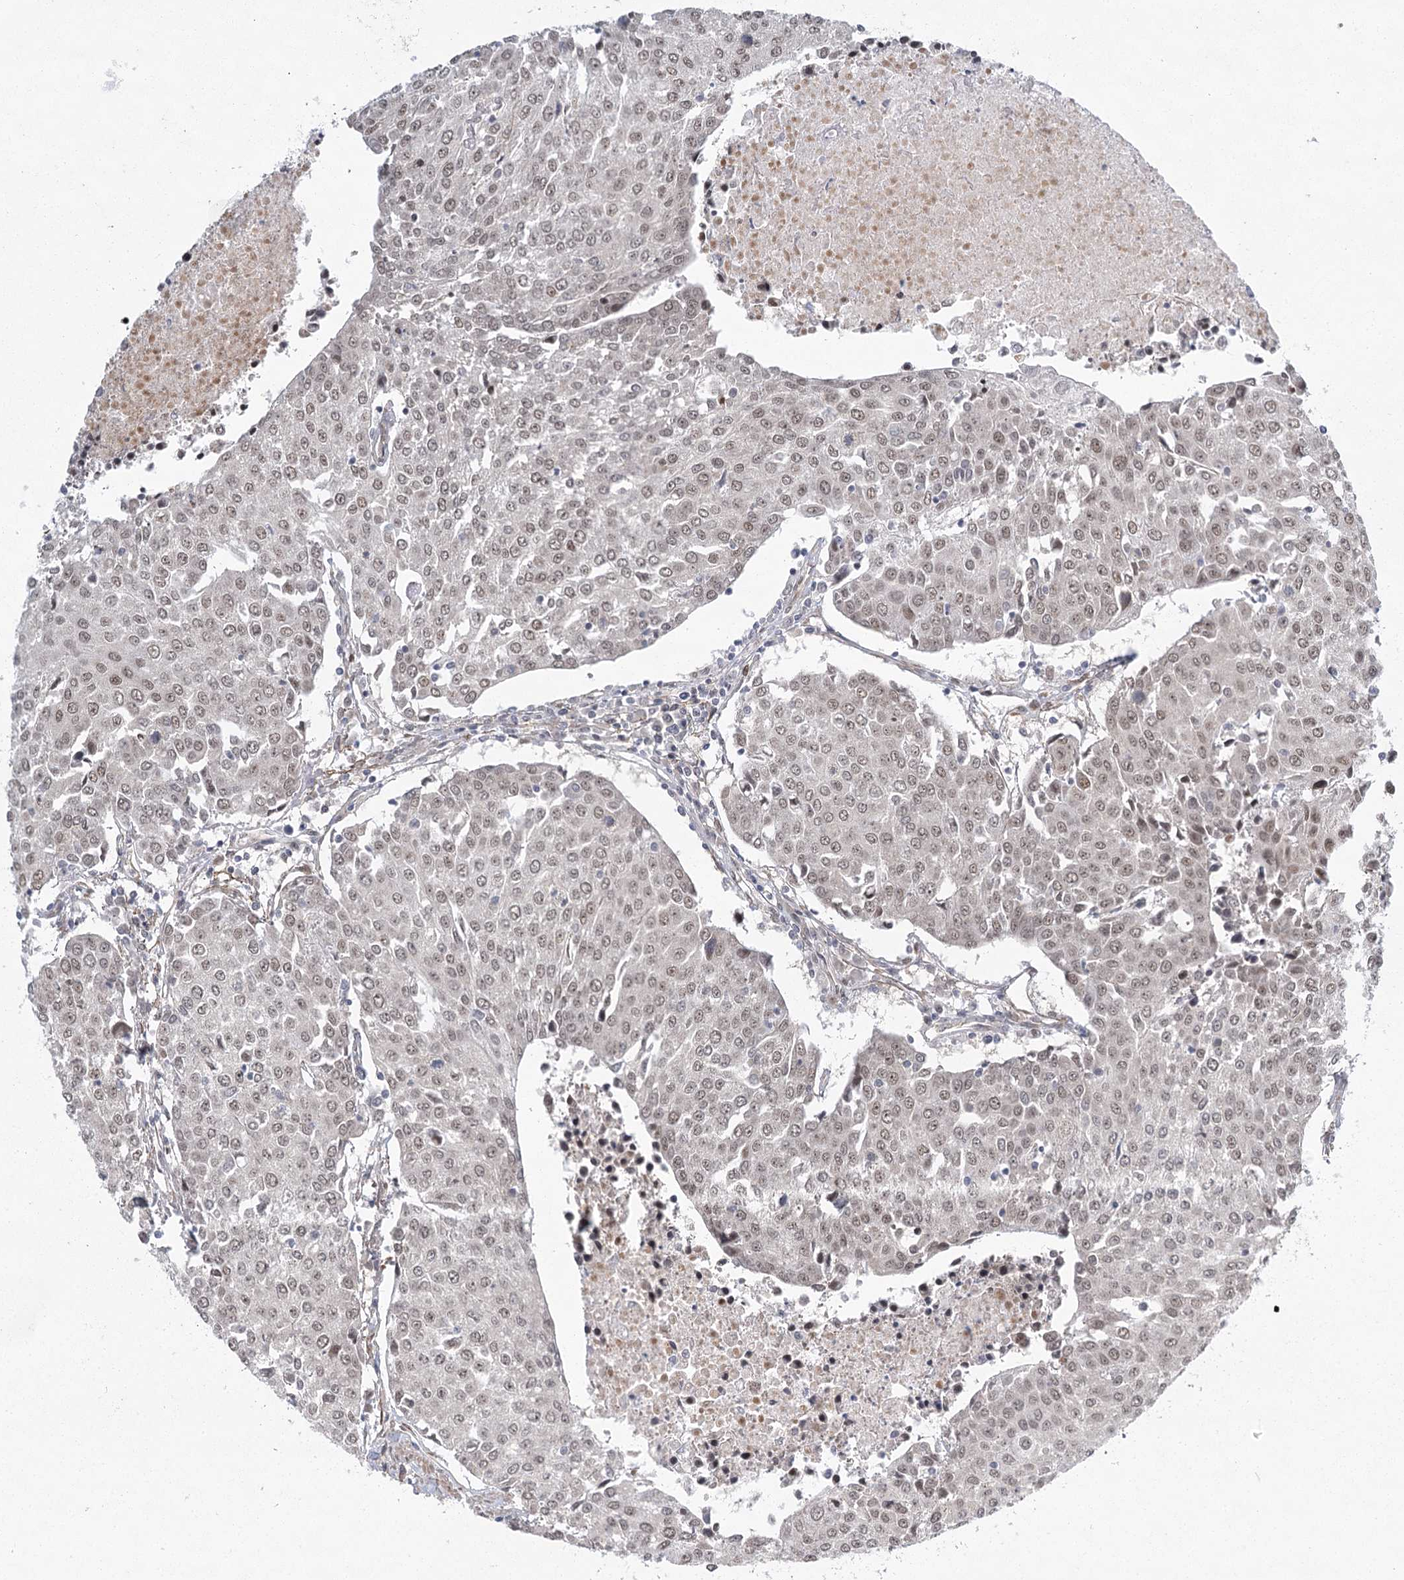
{"staining": {"intensity": "weak", "quantity": "25%-75%", "location": "nuclear"}, "tissue": "urothelial cancer", "cell_type": "Tumor cells", "image_type": "cancer", "snomed": [{"axis": "morphology", "description": "Urothelial carcinoma, High grade"}, {"axis": "topography", "description": "Urinary bladder"}], "caption": "Weak nuclear expression is appreciated in about 25%-75% of tumor cells in urothelial cancer.", "gene": "MED28", "patient": {"sex": "female", "age": 85}}